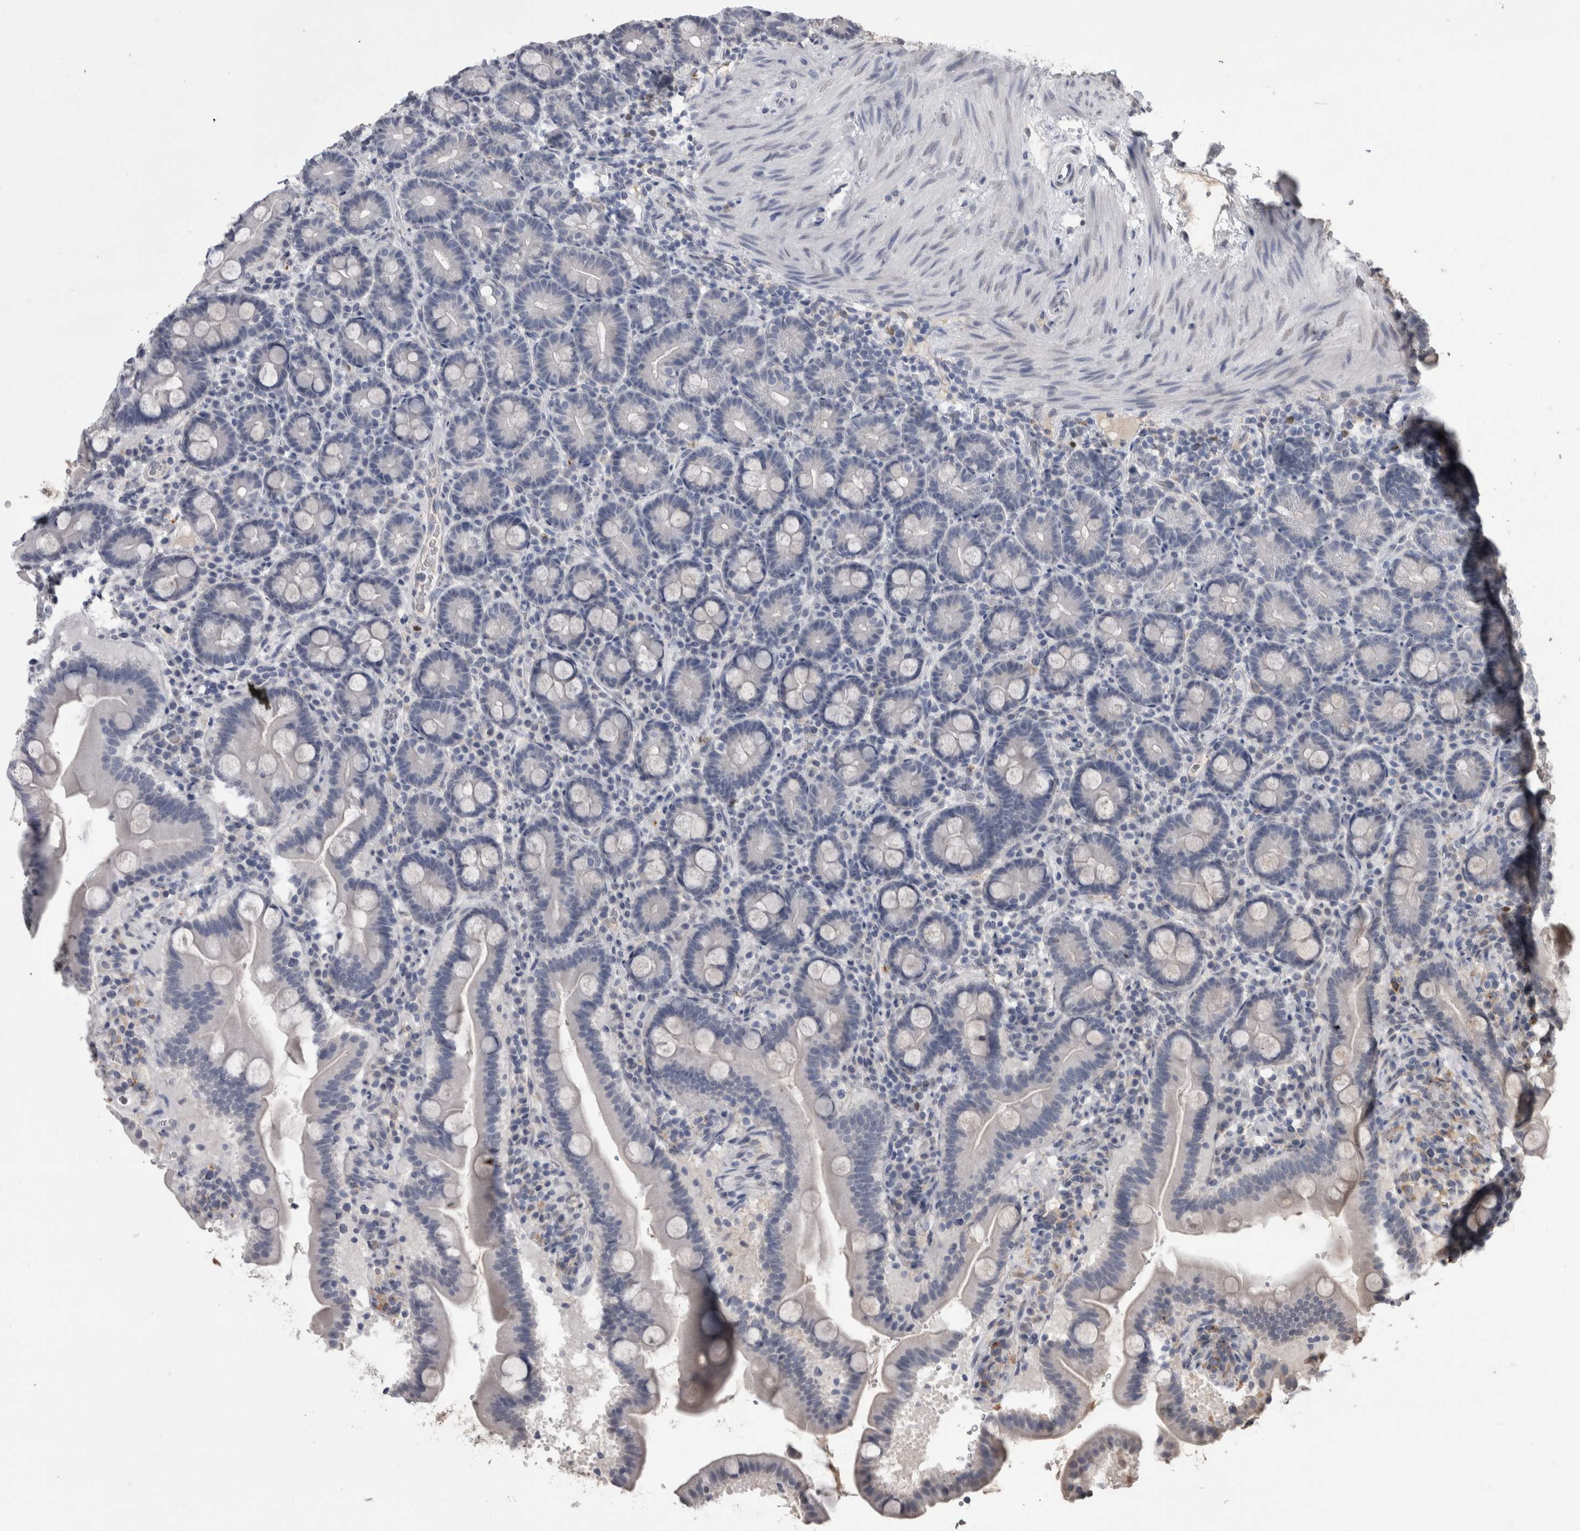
{"staining": {"intensity": "negative", "quantity": "none", "location": "none"}, "tissue": "duodenum", "cell_type": "Glandular cells", "image_type": "normal", "snomed": [{"axis": "morphology", "description": "Normal tissue, NOS"}, {"axis": "topography", "description": "Duodenum"}], "caption": "Immunohistochemistry photomicrograph of benign duodenum stained for a protein (brown), which demonstrates no staining in glandular cells. (DAB (3,3'-diaminobenzidine) immunohistochemistry (IHC) visualized using brightfield microscopy, high magnification).", "gene": "PAX5", "patient": {"sex": "male", "age": 54}}